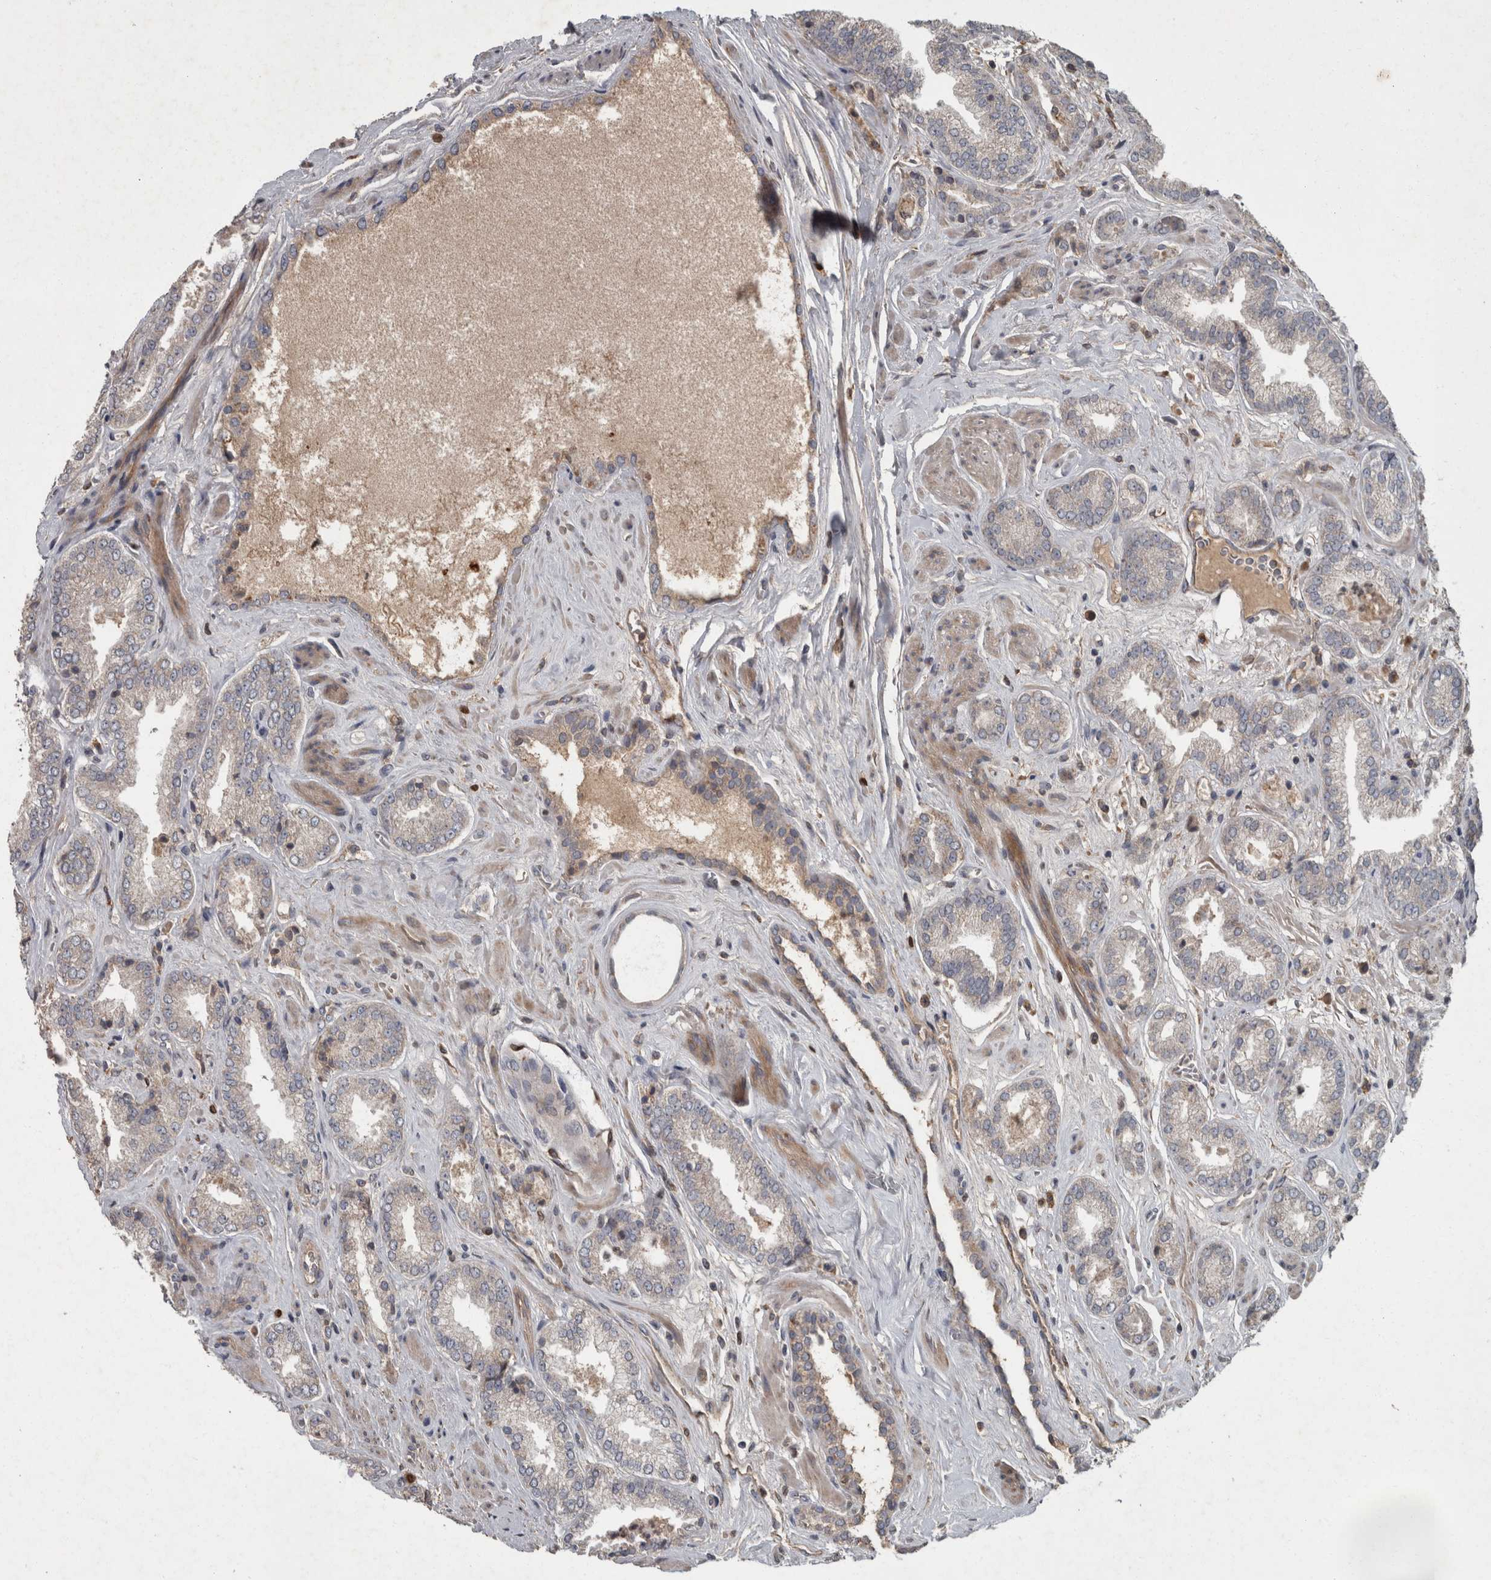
{"staining": {"intensity": "negative", "quantity": "none", "location": "none"}, "tissue": "prostate cancer", "cell_type": "Tumor cells", "image_type": "cancer", "snomed": [{"axis": "morphology", "description": "Adenocarcinoma, Low grade"}, {"axis": "topography", "description": "Prostate"}], "caption": "Immunohistochemistry photomicrograph of prostate adenocarcinoma (low-grade) stained for a protein (brown), which shows no staining in tumor cells.", "gene": "PPP1R3C", "patient": {"sex": "male", "age": 62}}